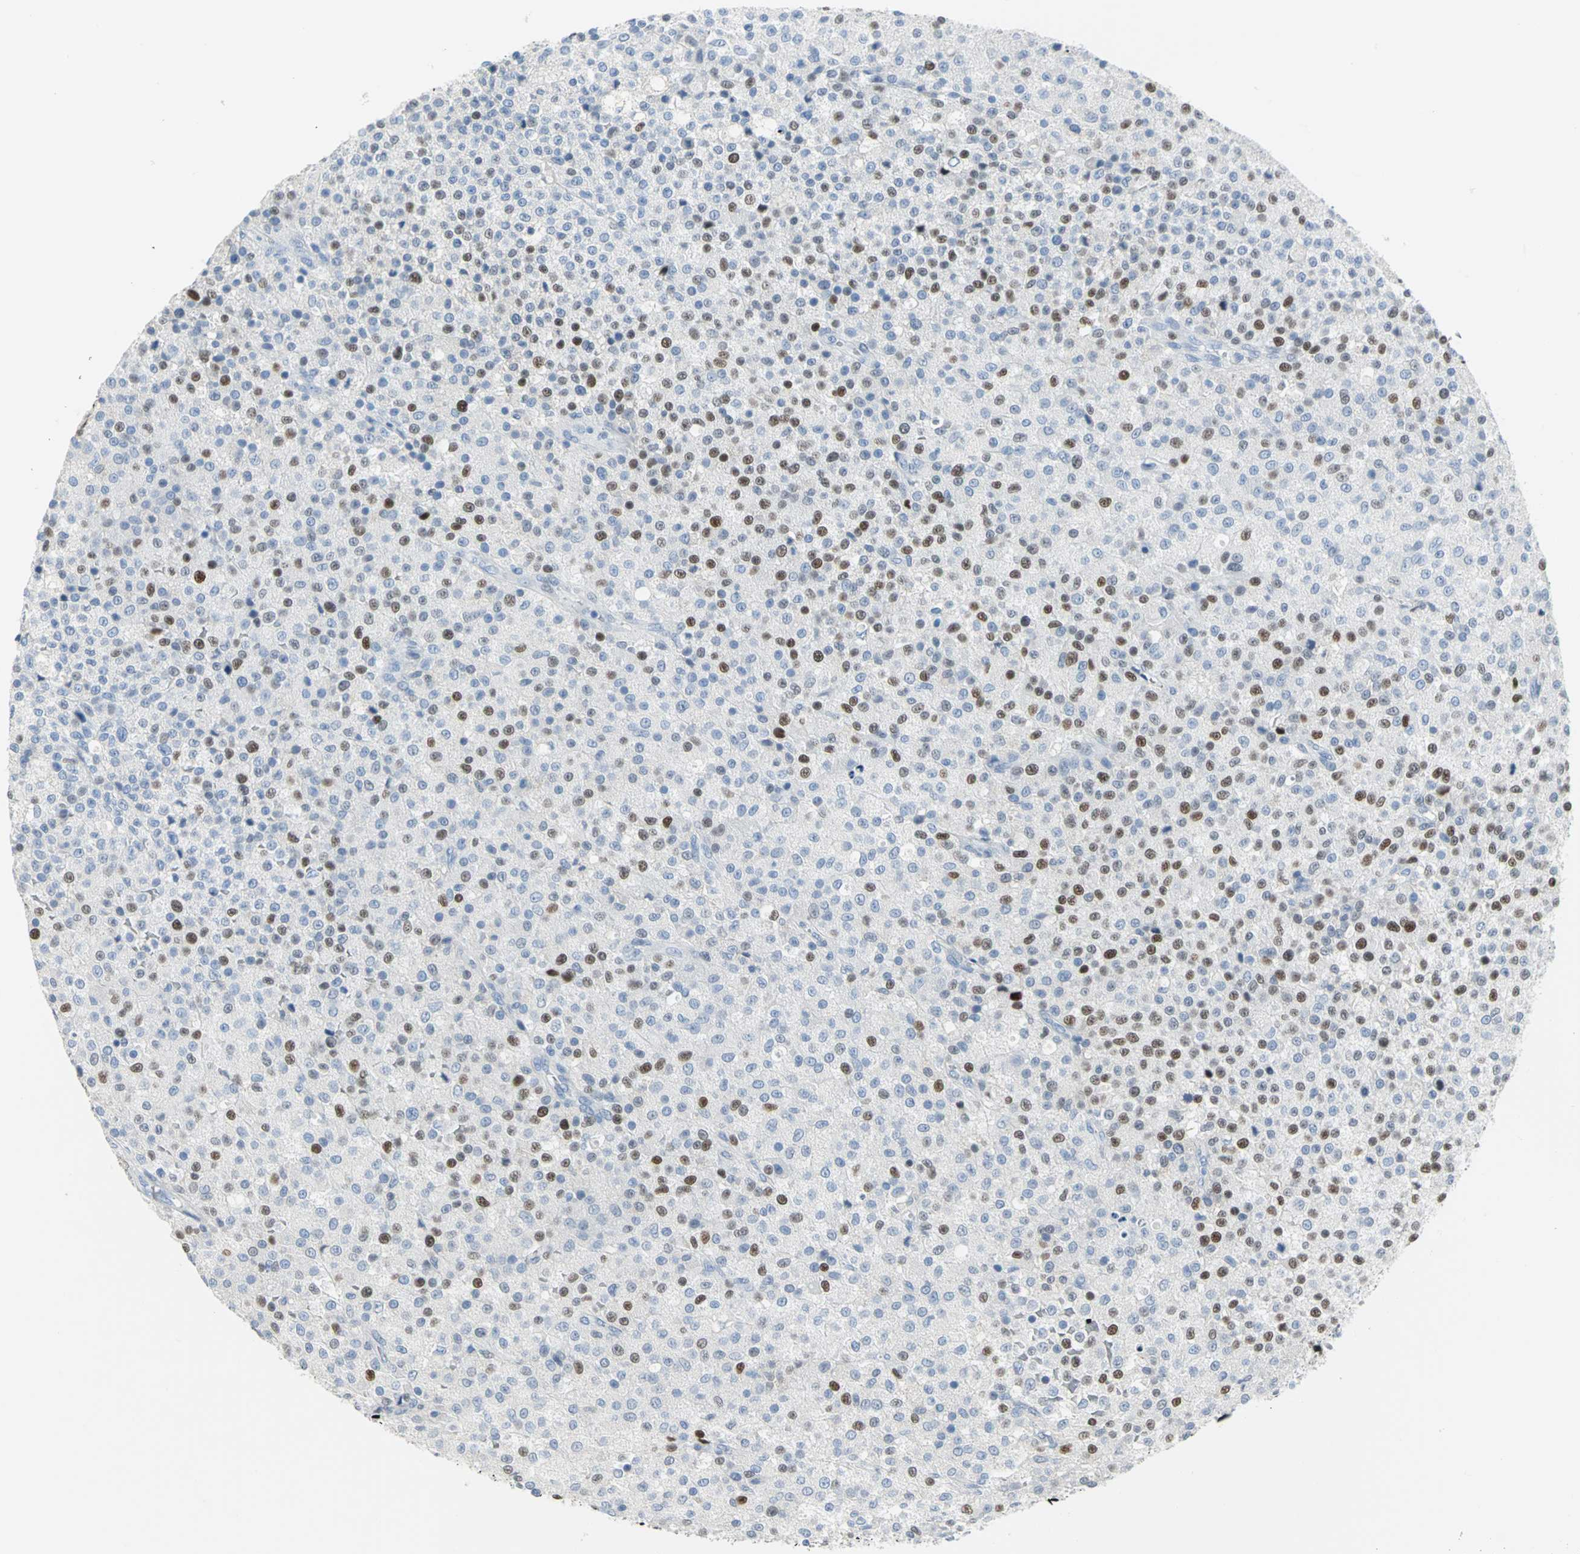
{"staining": {"intensity": "moderate", "quantity": "<25%", "location": "nuclear"}, "tissue": "testis cancer", "cell_type": "Tumor cells", "image_type": "cancer", "snomed": [{"axis": "morphology", "description": "Seminoma, NOS"}, {"axis": "topography", "description": "Testis"}], "caption": "Immunohistochemical staining of testis seminoma demonstrates low levels of moderate nuclear expression in about <25% of tumor cells.", "gene": "MCM3", "patient": {"sex": "male", "age": 59}}